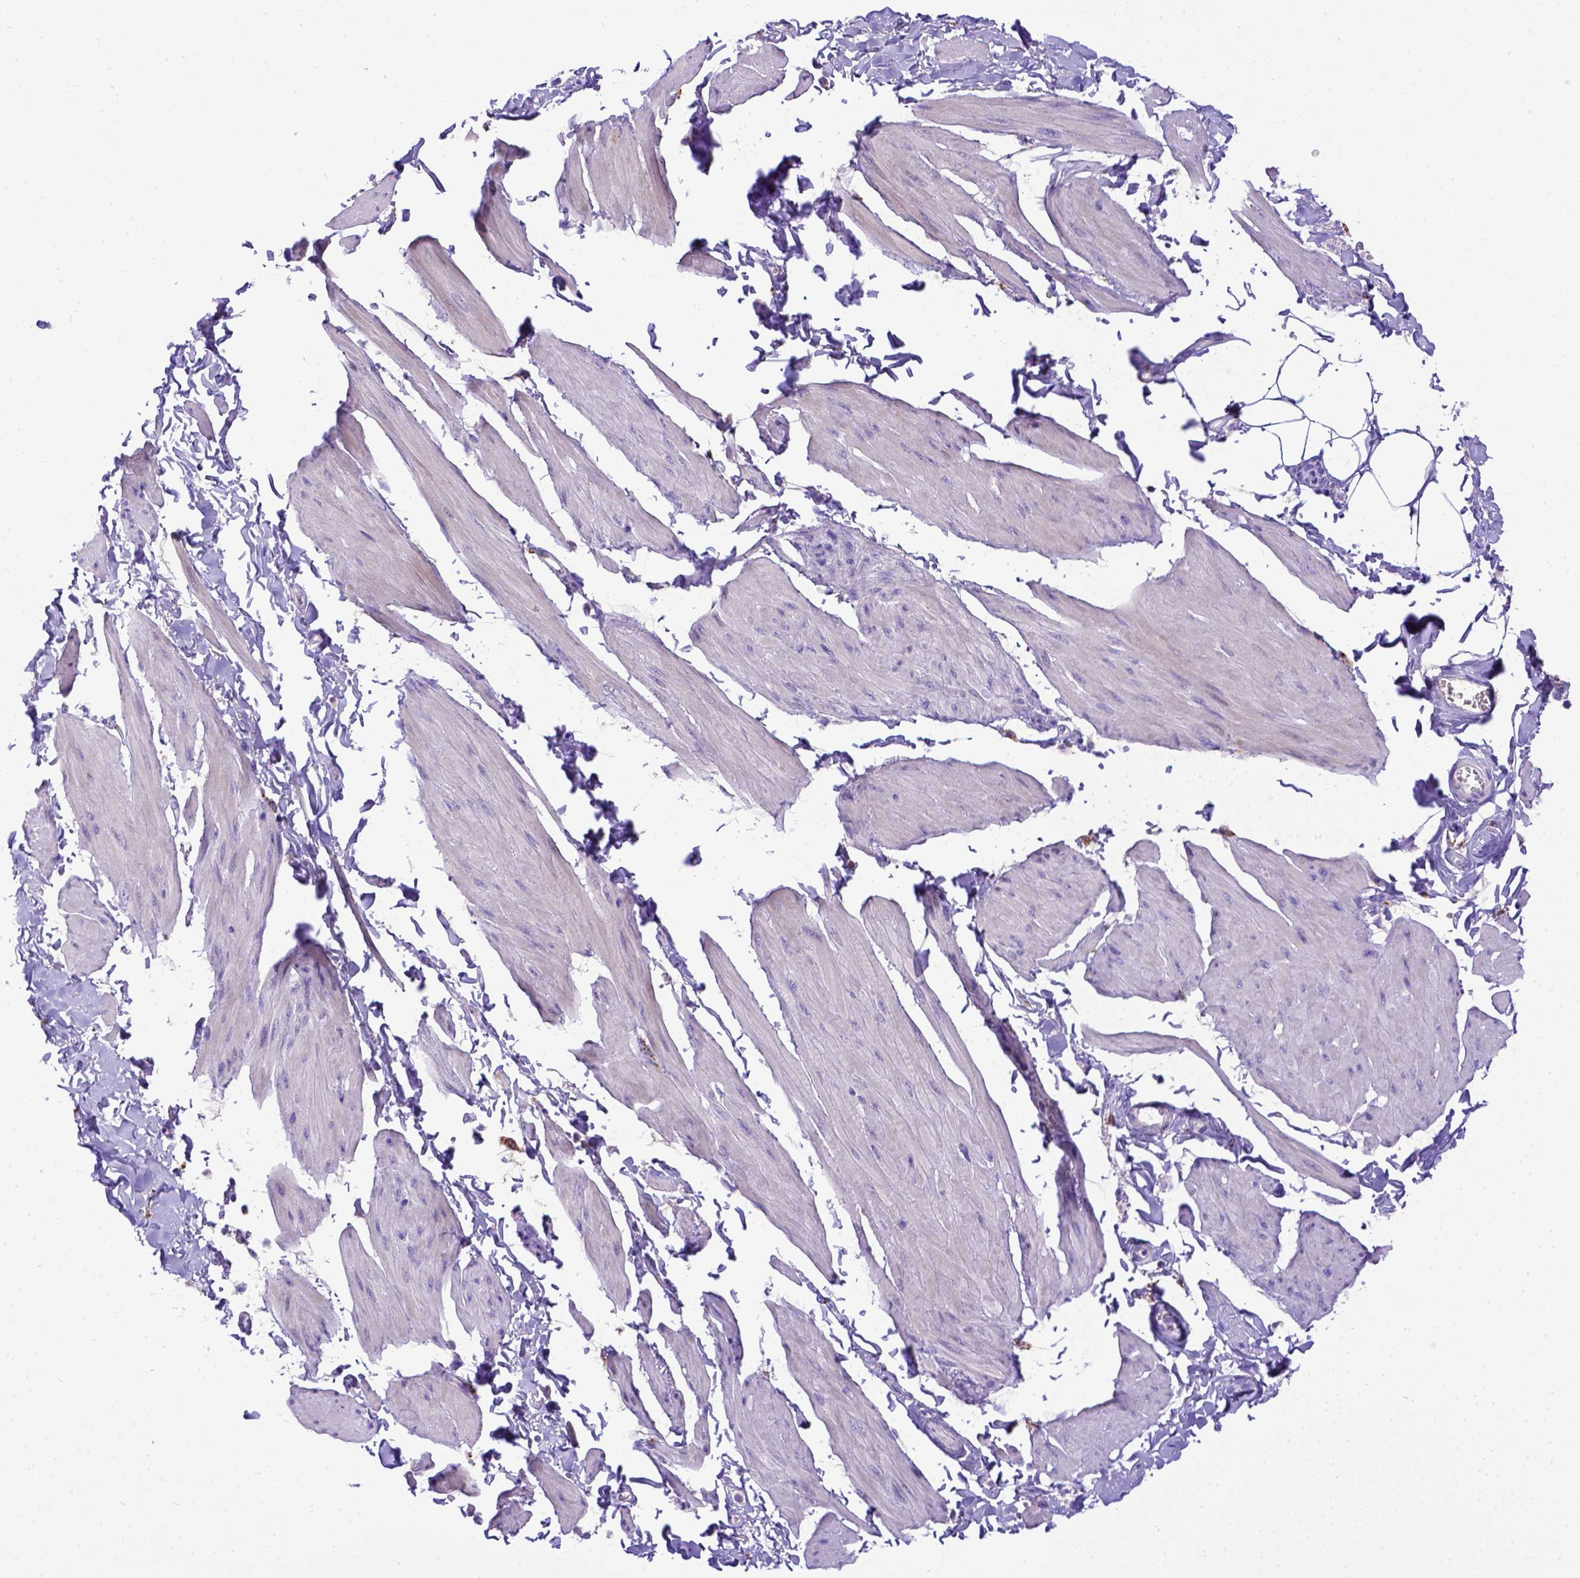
{"staining": {"intensity": "negative", "quantity": "none", "location": "none"}, "tissue": "smooth muscle", "cell_type": "Smooth muscle cells", "image_type": "normal", "snomed": [{"axis": "morphology", "description": "Normal tissue, NOS"}, {"axis": "topography", "description": "Adipose tissue"}, {"axis": "topography", "description": "Smooth muscle"}, {"axis": "topography", "description": "Peripheral nerve tissue"}], "caption": "A photomicrograph of smooth muscle stained for a protein shows no brown staining in smooth muscle cells. (DAB (3,3'-diaminobenzidine) immunohistochemistry (IHC), high magnification).", "gene": "CFAP300", "patient": {"sex": "male", "age": 83}}